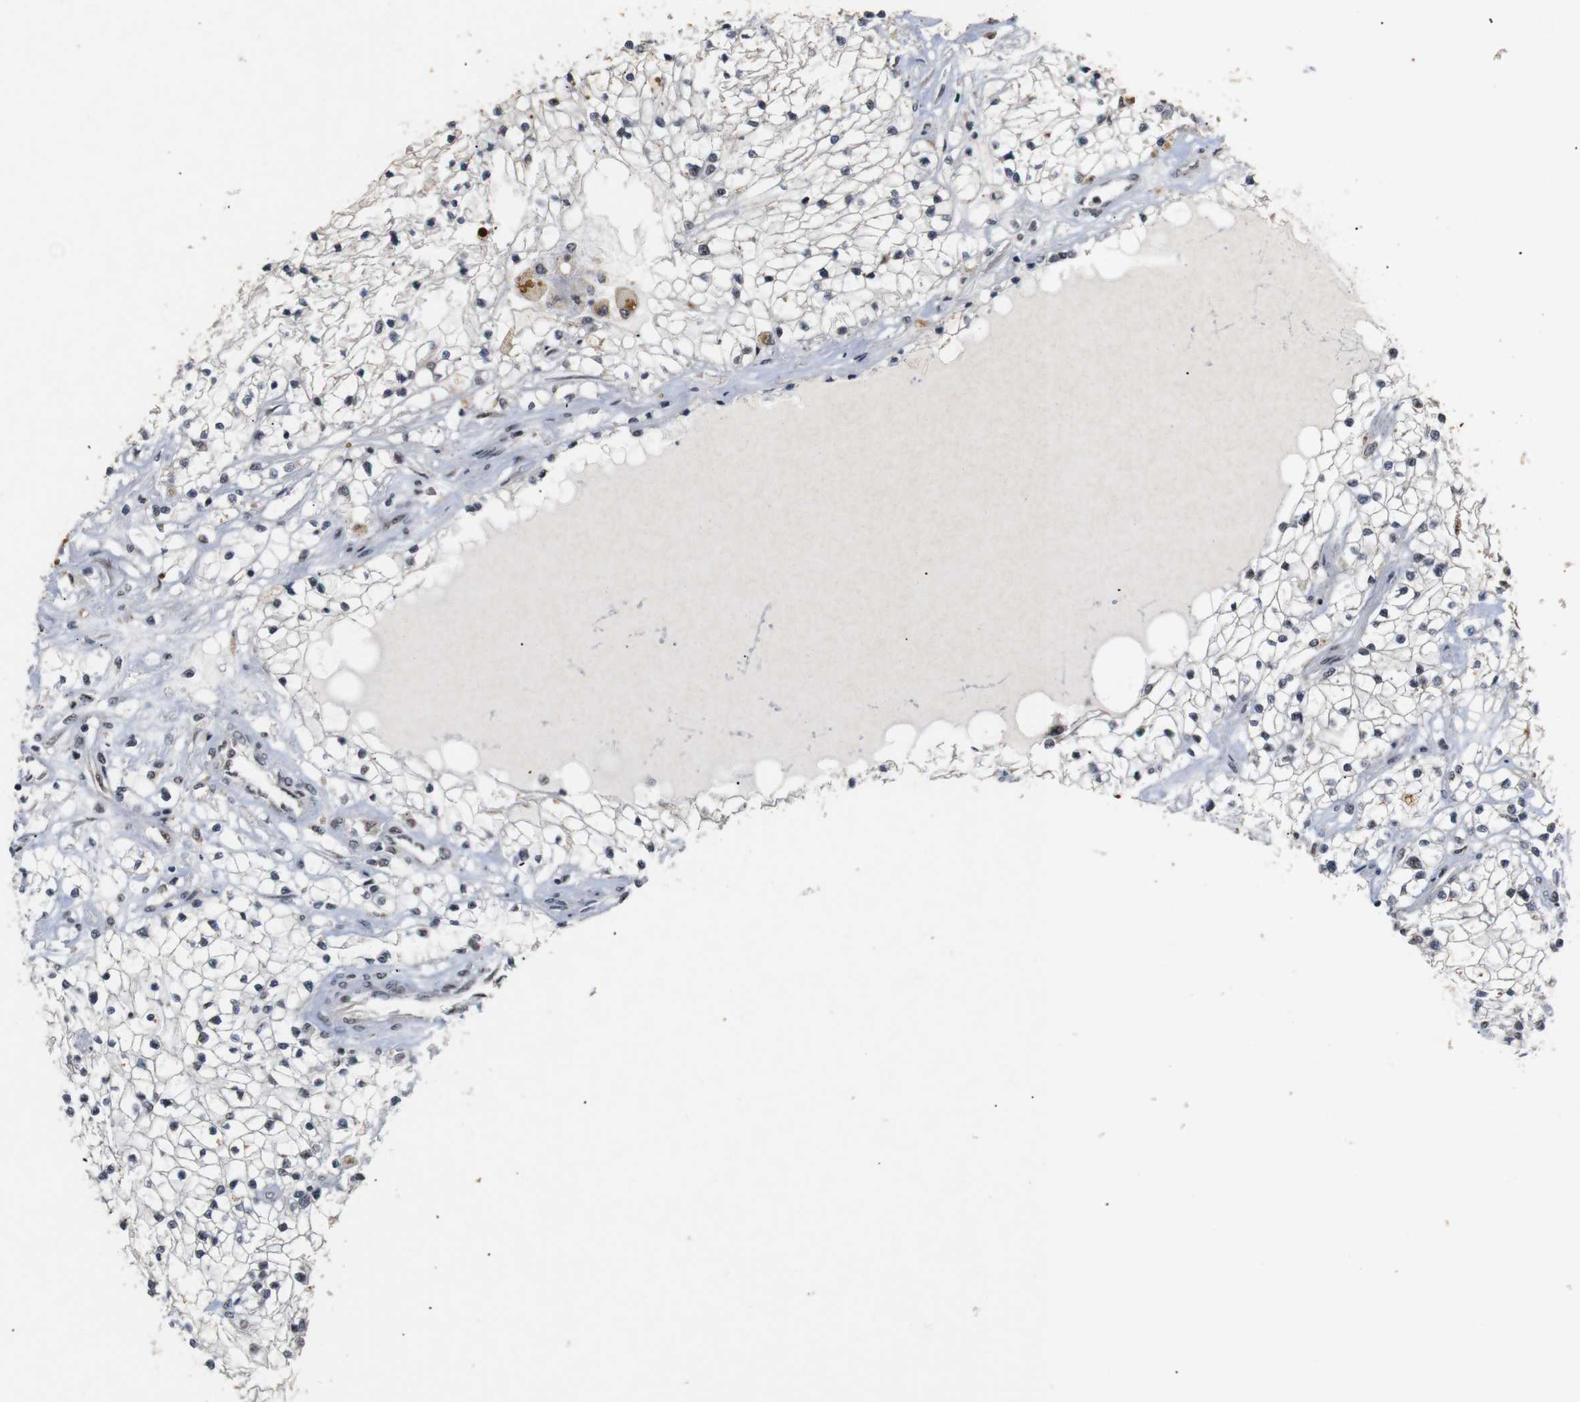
{"staining": {"intensity": "negative", "quantity": "none", "location": "none"}, "tissue": "renal cancer", "cell_type": "Tumor cells", "image_type": "cancer", "snomed": [{"axis": "morphology", "description": "Adenocarcinoma, NOS"}, {"axis": "topography", "description": "Kidney"}], "caption": "Renal adenocarcinoma stained for a protein using IHC exhibits no staining tumor cells.", "gene": "PYM1", "patient": {"sex": "male", "age": 68}}